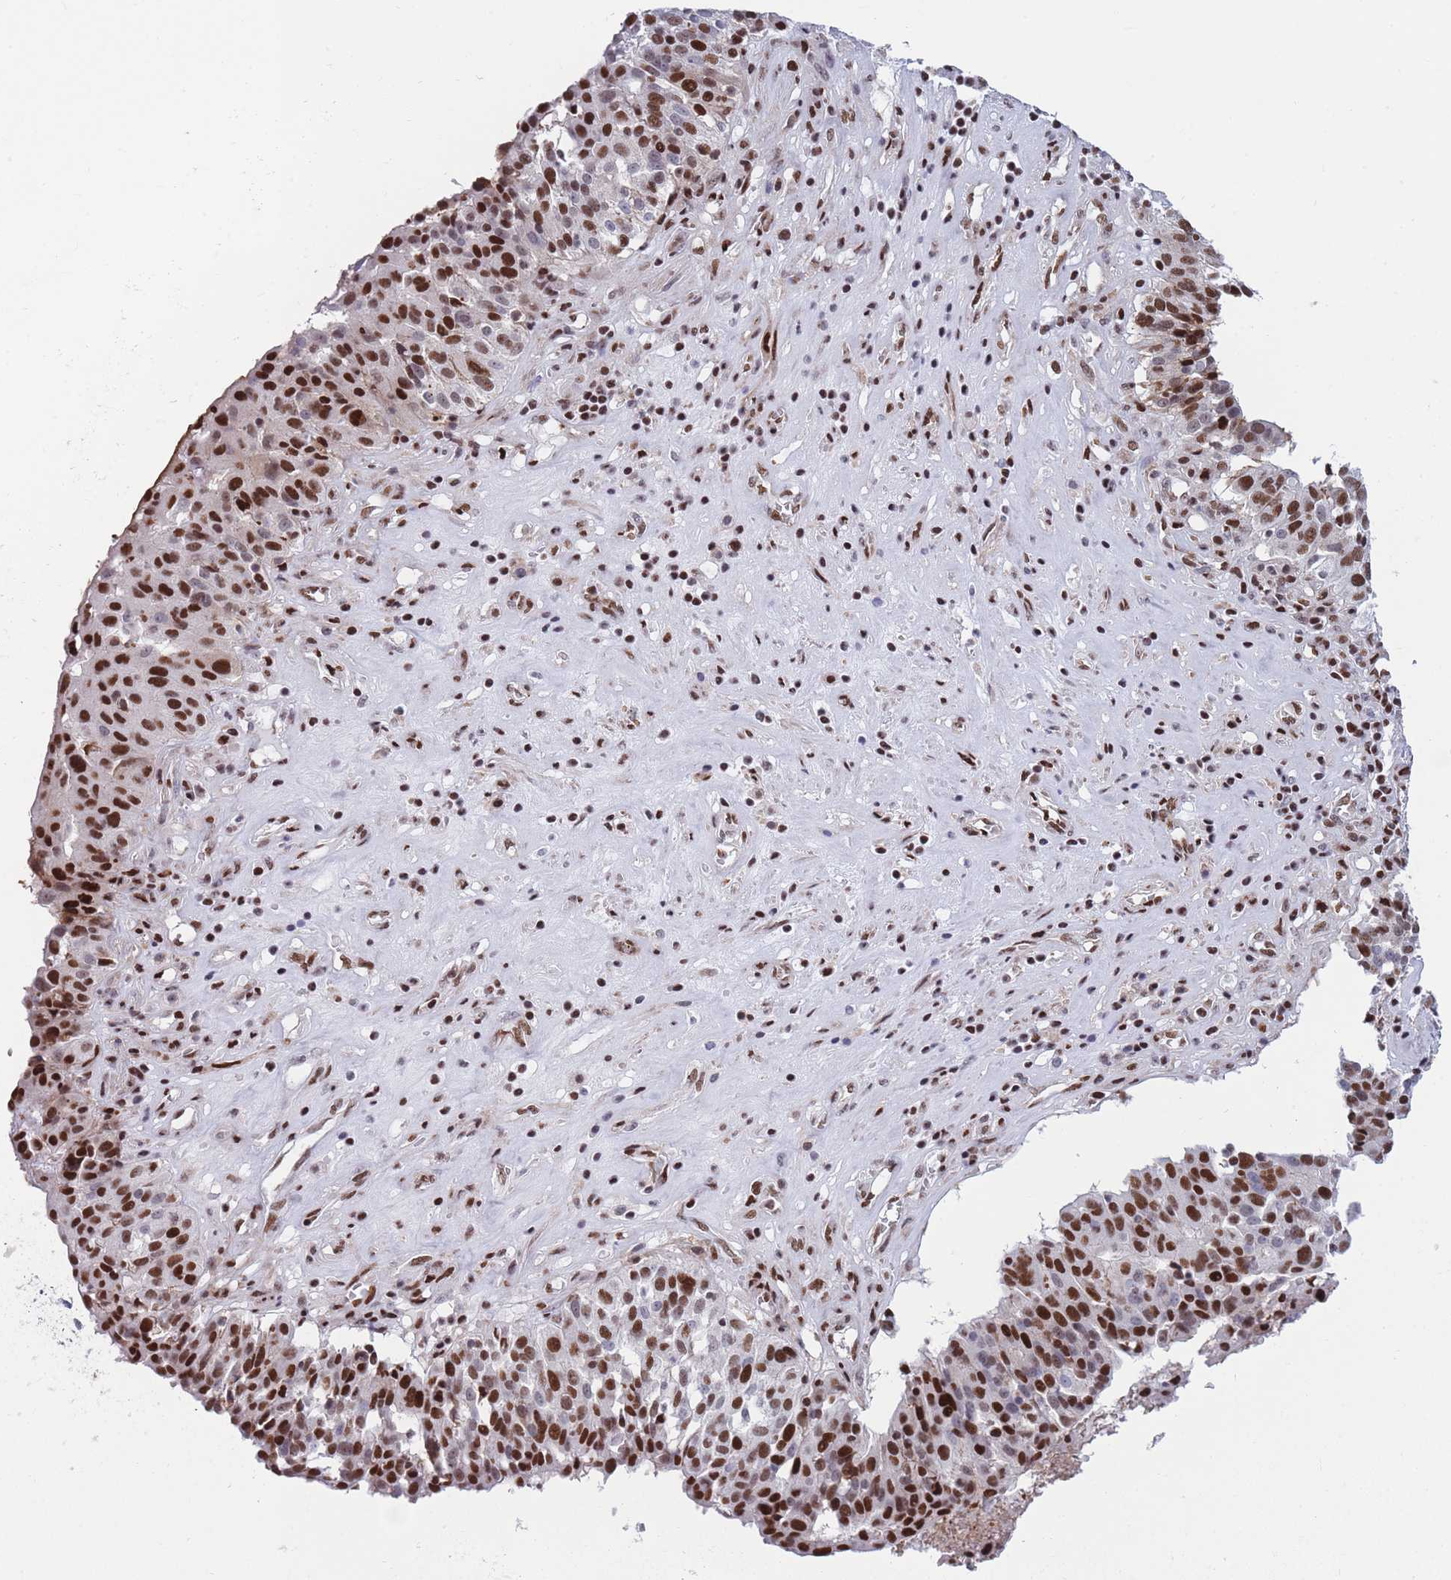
{"staining": {"intensity": "strong", "quantity": ">75%", "location": "nuclear"}, "tissue": "ovarian cancer", "cell_type": "Tumor cells", "image_type": "cancer", "snomed": [{"axis": "morphology", "description": "Cystadenocarcinoma, serous, NOS"}, {"axis": "topography", "description": "Ovary"}], "caption": "Protein staining demonstrates strong nuclear positivity in about >75% of tumor cells in ovarian serous cystadenocarcinoma.", "gene": "DNAJC3", "patient": {"sex": "female", "age": 59}}